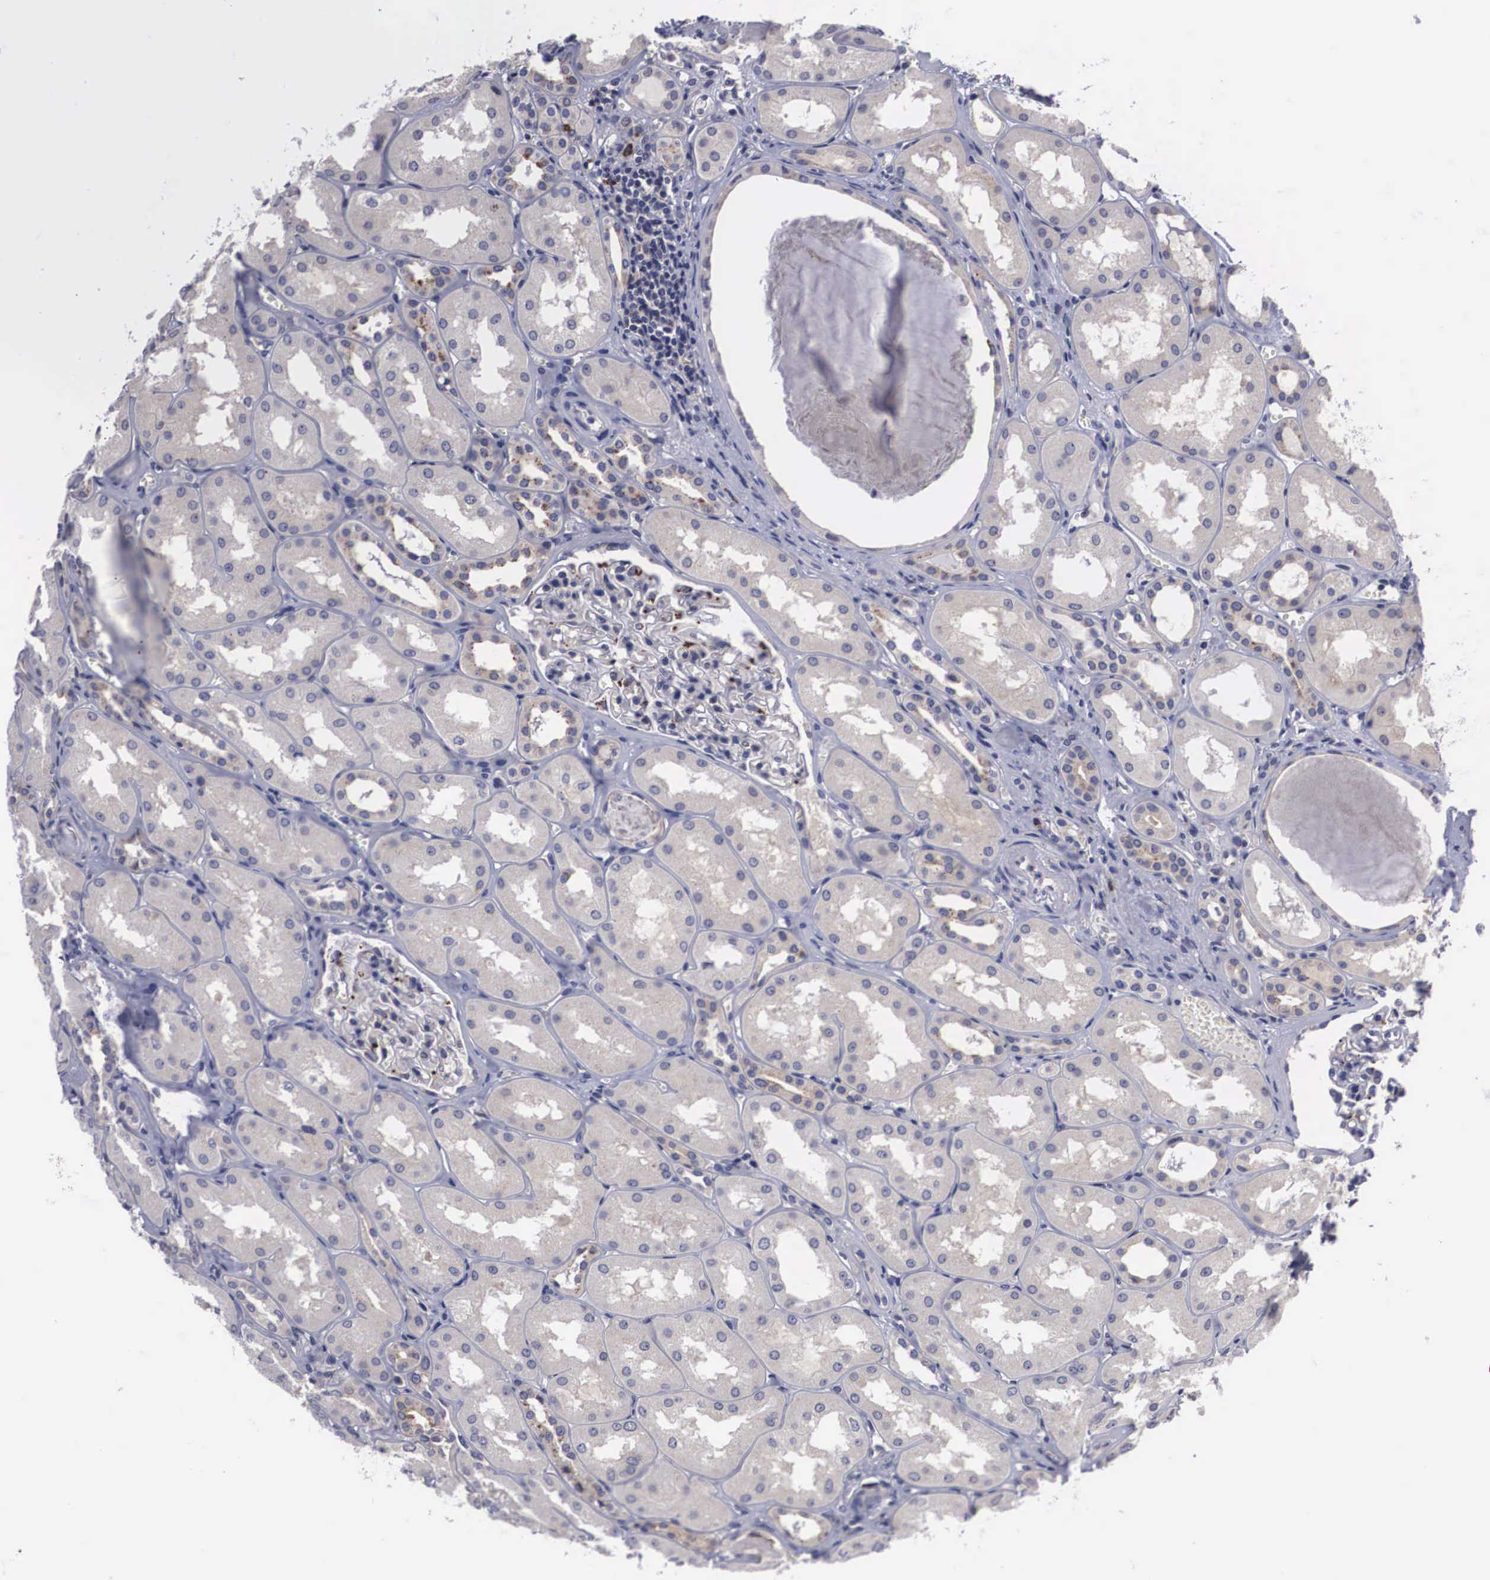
{"staining": {"intensity": "negative", "quantity": "none", "location": "none"}, "tissue": "kidney", "cell_type": "Cells in glomeruli", "image_type": "normal", "snomed": [{"axis": "morphology", "description": "Normal tissue, NOS"}, {"axis": "topography", "description": "Kidney"}], "caption": "DAB immunohistochemical staining of benign human kidney displays no significant positivity in cells in glomeruli.", "gene": "CRELD2", "patient": {"sex": "male", "age": 61}}